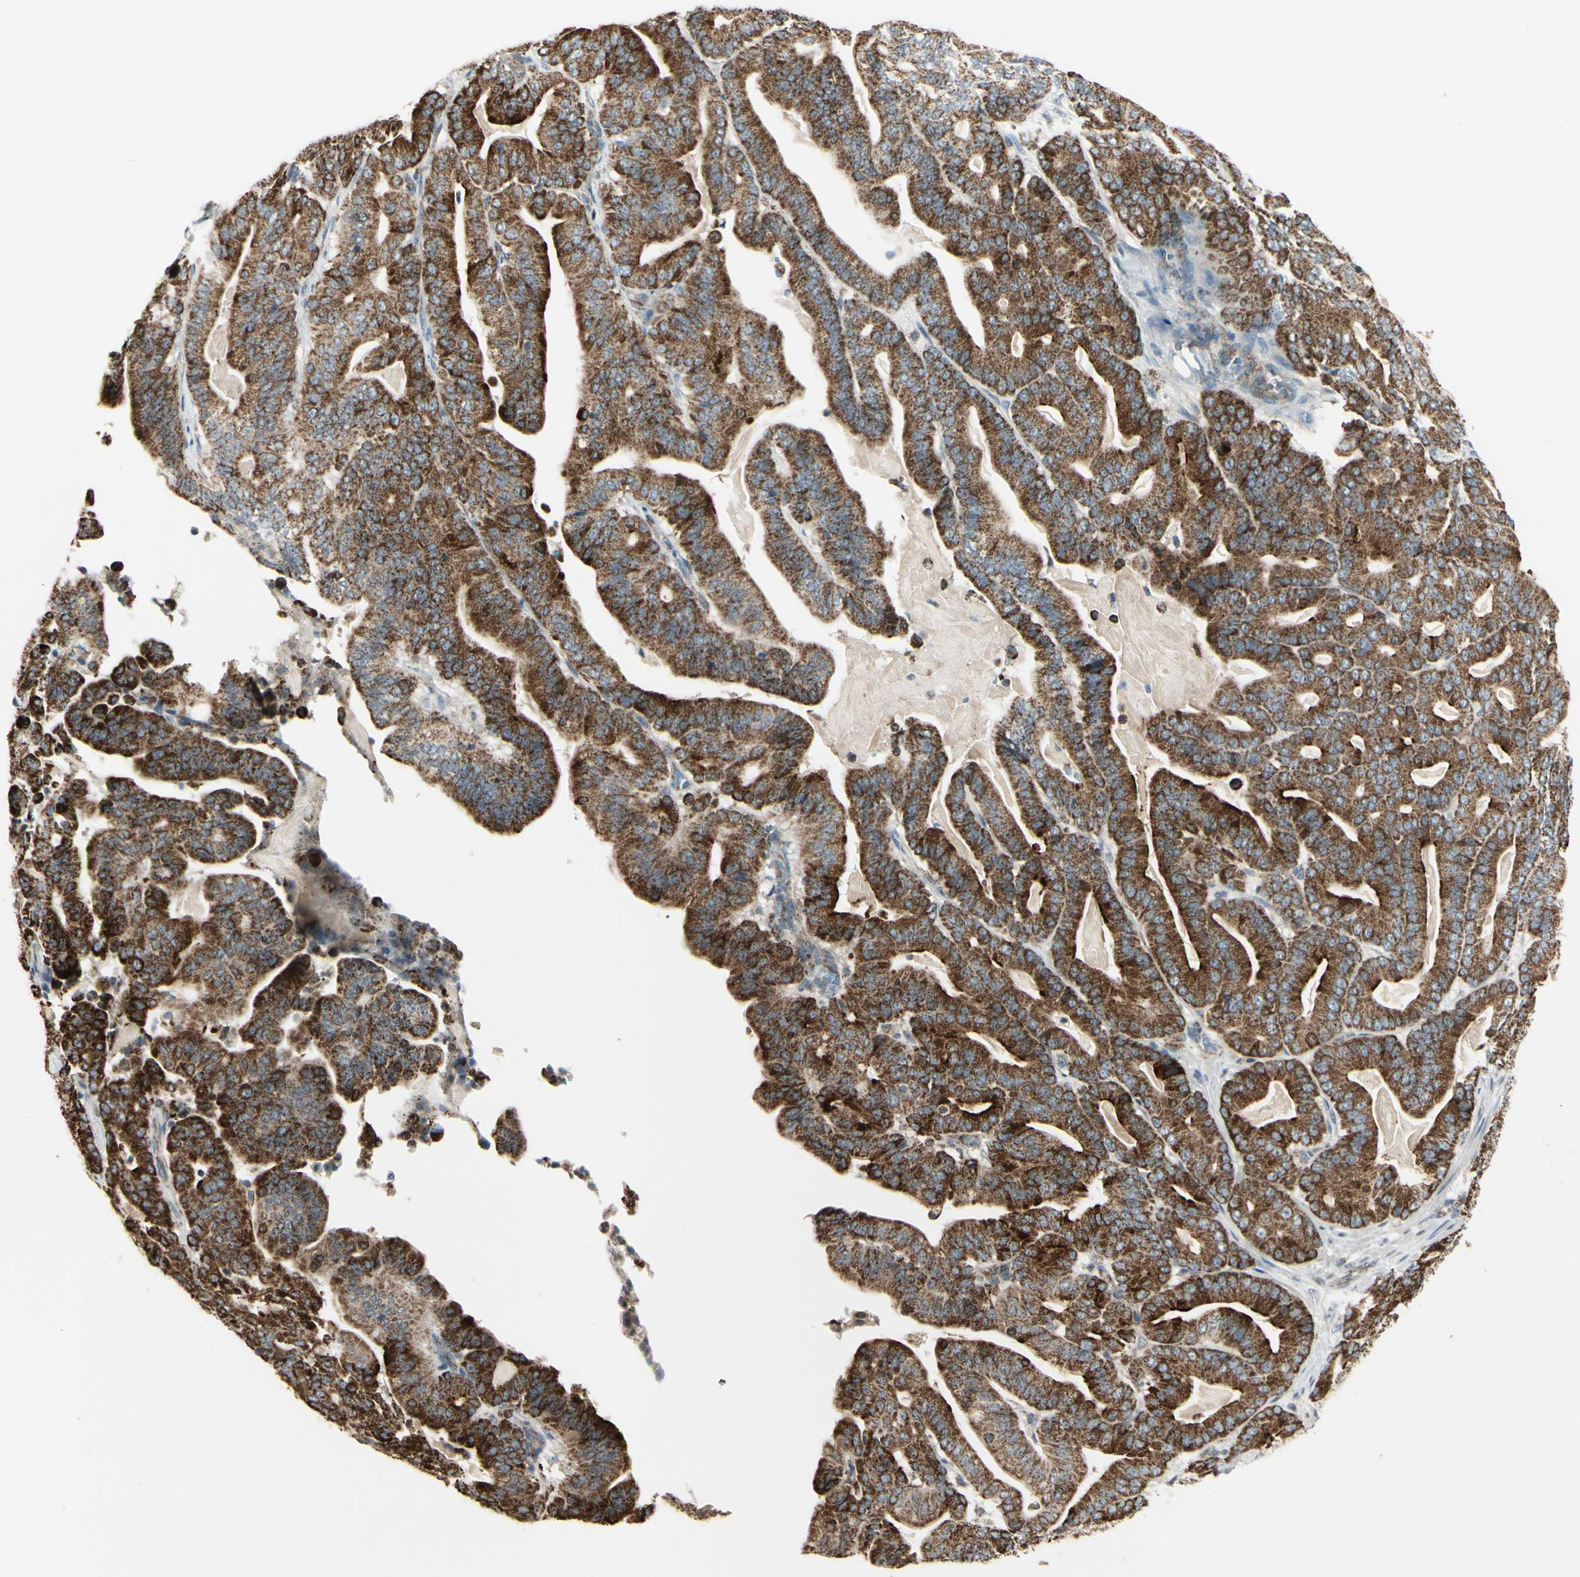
{"staining": {"intensity": "strong", "quantity": ">75%", "location": "cytoplasmic/membranous"}, "tissue": "pancreatic cancer", "cell_type": "Tumor cells", "image_type": "cancer", "snomed": [{"axis": "morphology", "description": "Adenocarcinoma, NOS"}, {"axis": "topography", "description": "Pancreas"}], "caption": "Pancreatic adenocarcinoma stained with a protein marker reveals strong staining in tumor cells.", "gene": "ANKS6", "patient": {"sex": "male", "age": 63}}